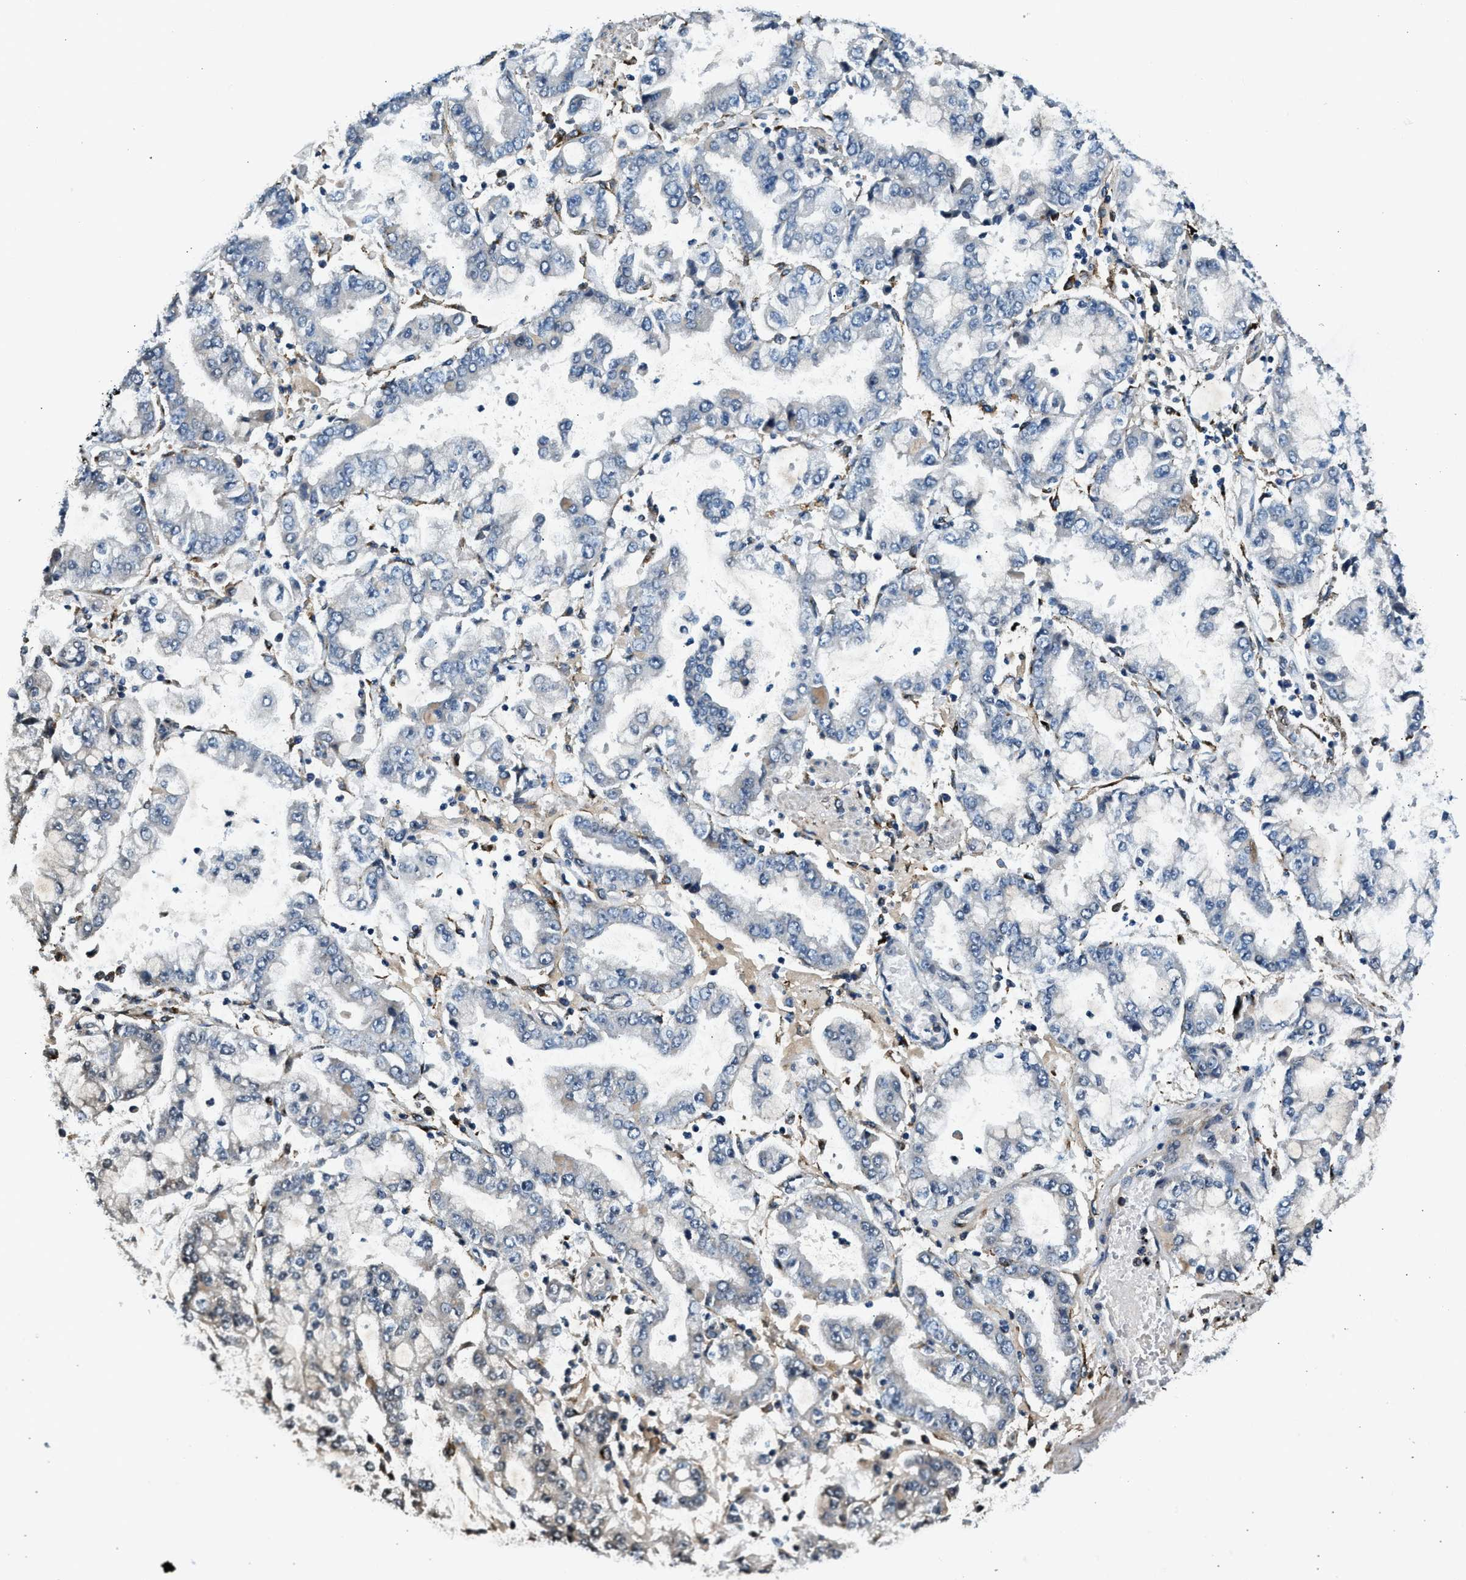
{"staining": {"intensity": "negative", "quantity": "none", "location": "none"}, "tissue": "stomach cancer", "cell_type": "Tumor cells", "image_type": "cancer", "snomed": [{"axis": "morphology", "description": "Adenocarcinoma, NOS"}, {"axis": "topography", "description": "Stomach"}], "caption": "A histopathology image of human stomach cancer (adenocarcinoma) is negative for staining in tumor cells.", "gene": "LRP1", "patient": {"sex": "male", "age": 76}}